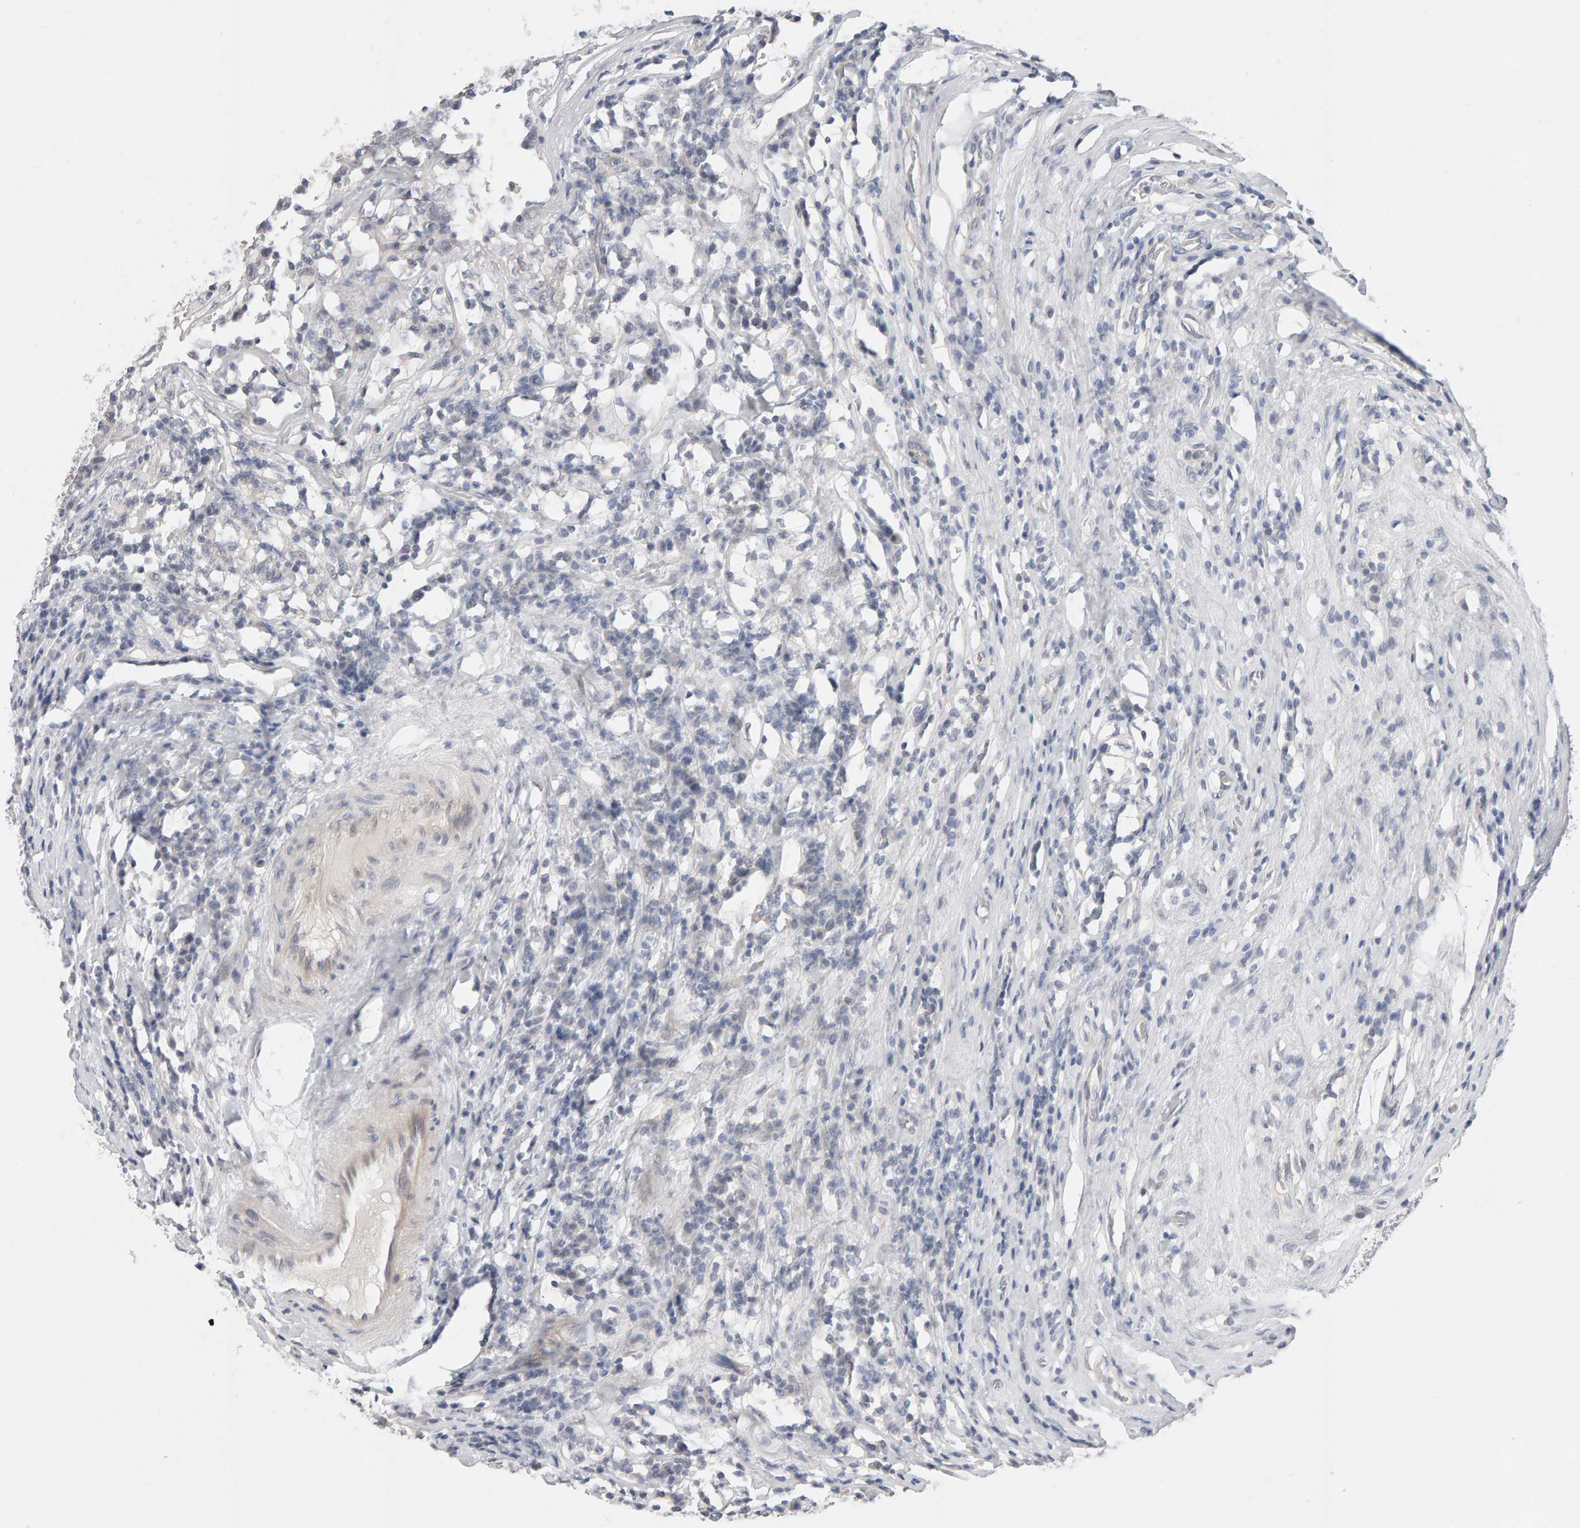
{"staining": {"intensity": "negative", "quantity": "none", "location": "none"}, "tissue": "testis cancer", "cell_type": "Tumor cells", "image_type": "cancer", "snomed": [{"axis": "morphology", "description": "Seminoma, NOS"}, {"axis": "topography", "description": "Testis"}], "caption": "Tumor cells are negative for protein expression in human testis cancer (seminoma). The staining is performed using DAB (3,3'-diaminobenzidine) brown chromogen with nuclei counter-stained in using hematoxylin.", "gene": "HNF4A", "patient": {"sex": "male", "age": 43}}